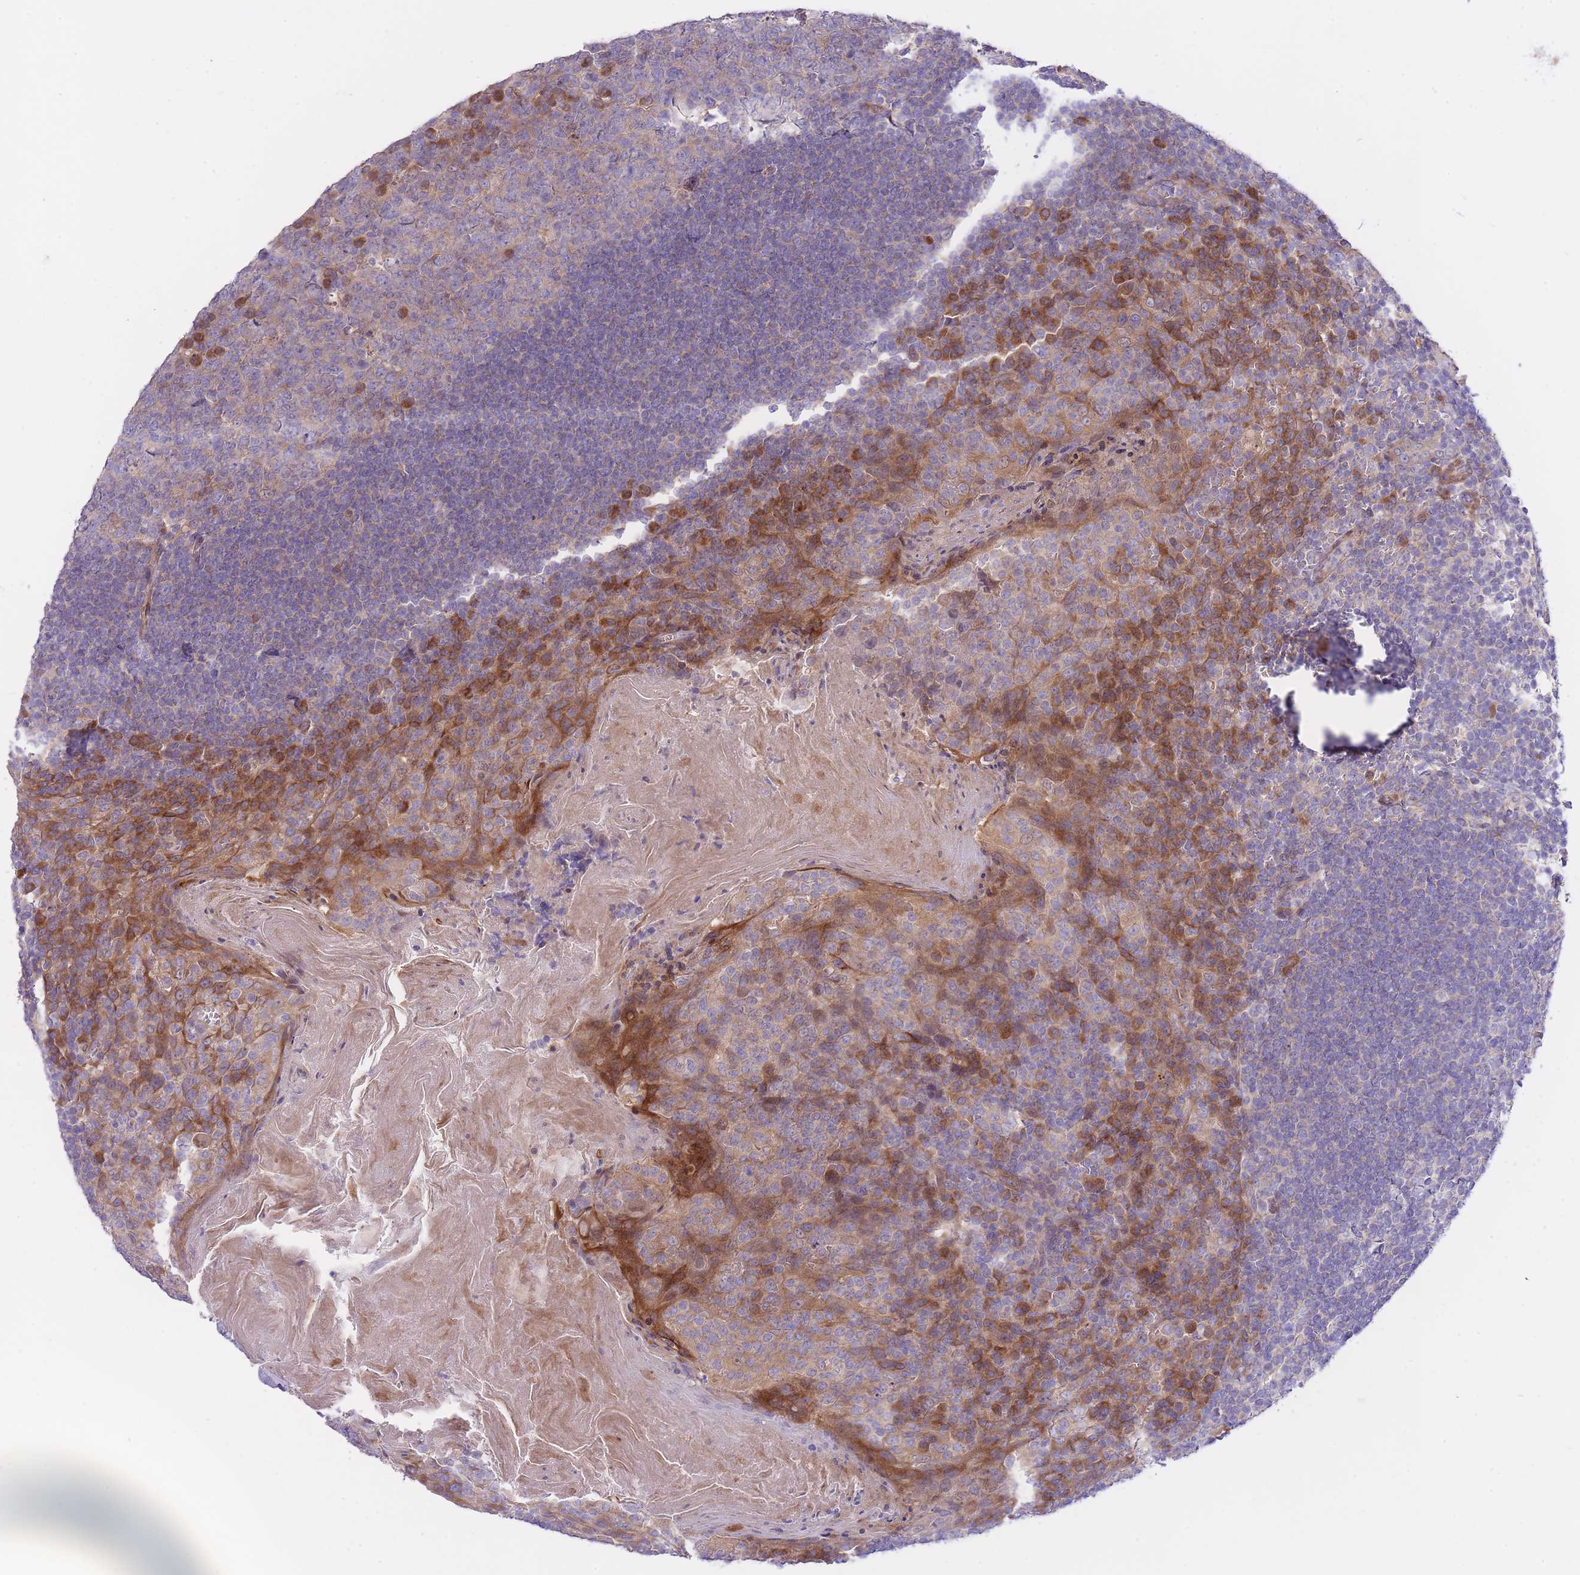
{"staining": {"intensity": "moderate", "quantity": "<25%", "location": "cytoplasmic/membranous"}, "tissue": "tonsil", "cell_type": "Germinal center cells", "image_type": "normal", "snomed": [{"axis": "morphology", "description": "Normal tissue, NOS"}, {"axis": "topography", "description": "Tonsil"}], "caption": "An immunohistochemistry (IHC) micrograph of benign tissue is shown. Protein staining in brown labels moderate cytoplasmic/membranous positivity in tonsil within germinal center cells. (DAB IHC, brown staining for protein, blue staining for nuclei).", "gene": "CHAC1", "patient": {"sex": "male", "age": 27}}